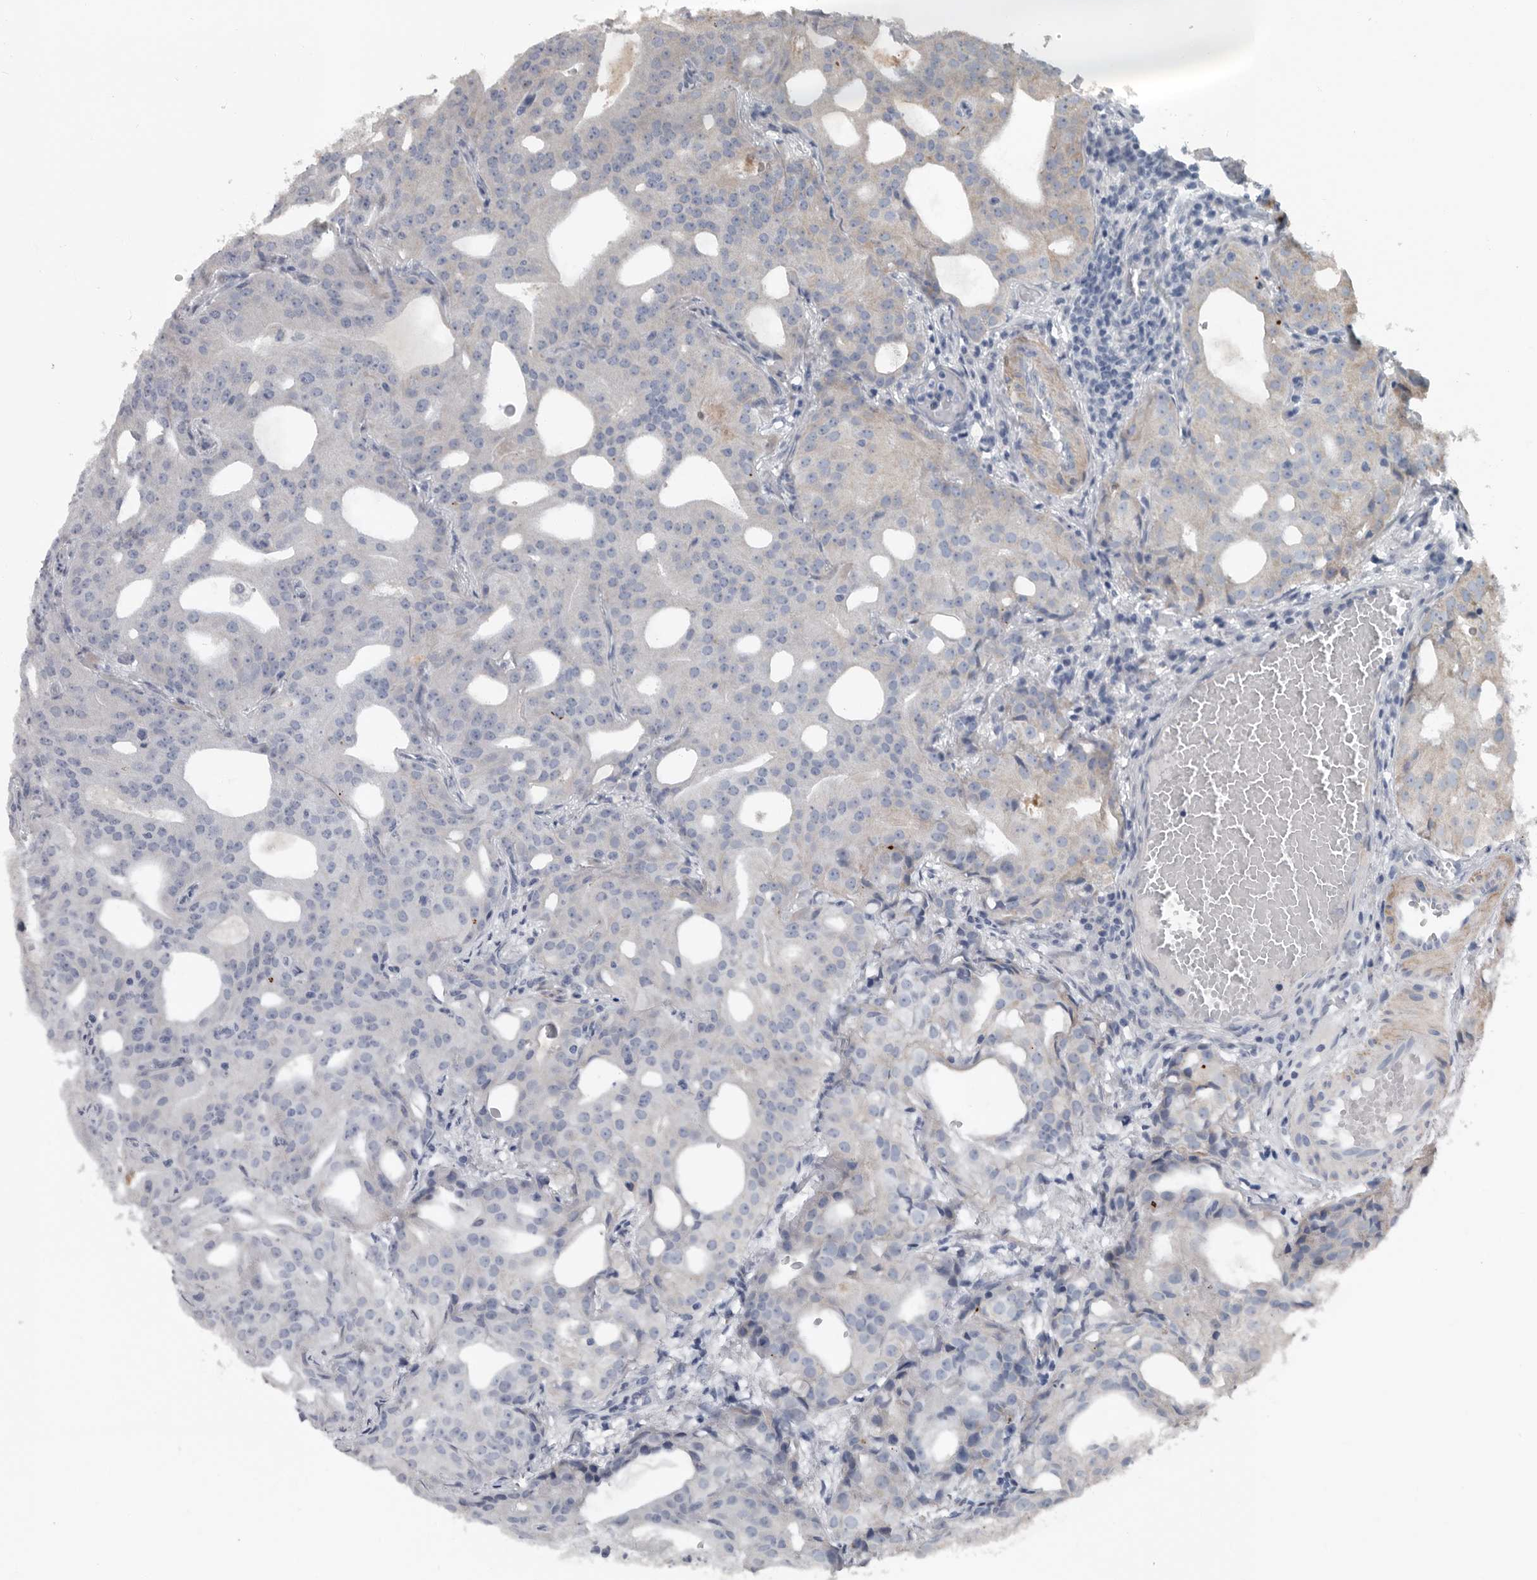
{"staining": {"intensity": "weak", "quantity": "<25%", "location": "cytoplasmic/membranous"}, "tissue": "prostate cancer", "cell_type": "Tumor cells", "image_type": "cancer", "snomed": [{"axis": "morphology", "description": "Adenocarcinoma, Medium grade"}, {"axis": "topography", "description": "Prostate"}], "caption": "This is an immunohistochemistry (IHC) micrograph of prostate cancer. There is no positivity in tumor cells.", "gene": "DPY19L4", "patient": {"sex": "male", "age": 88}}